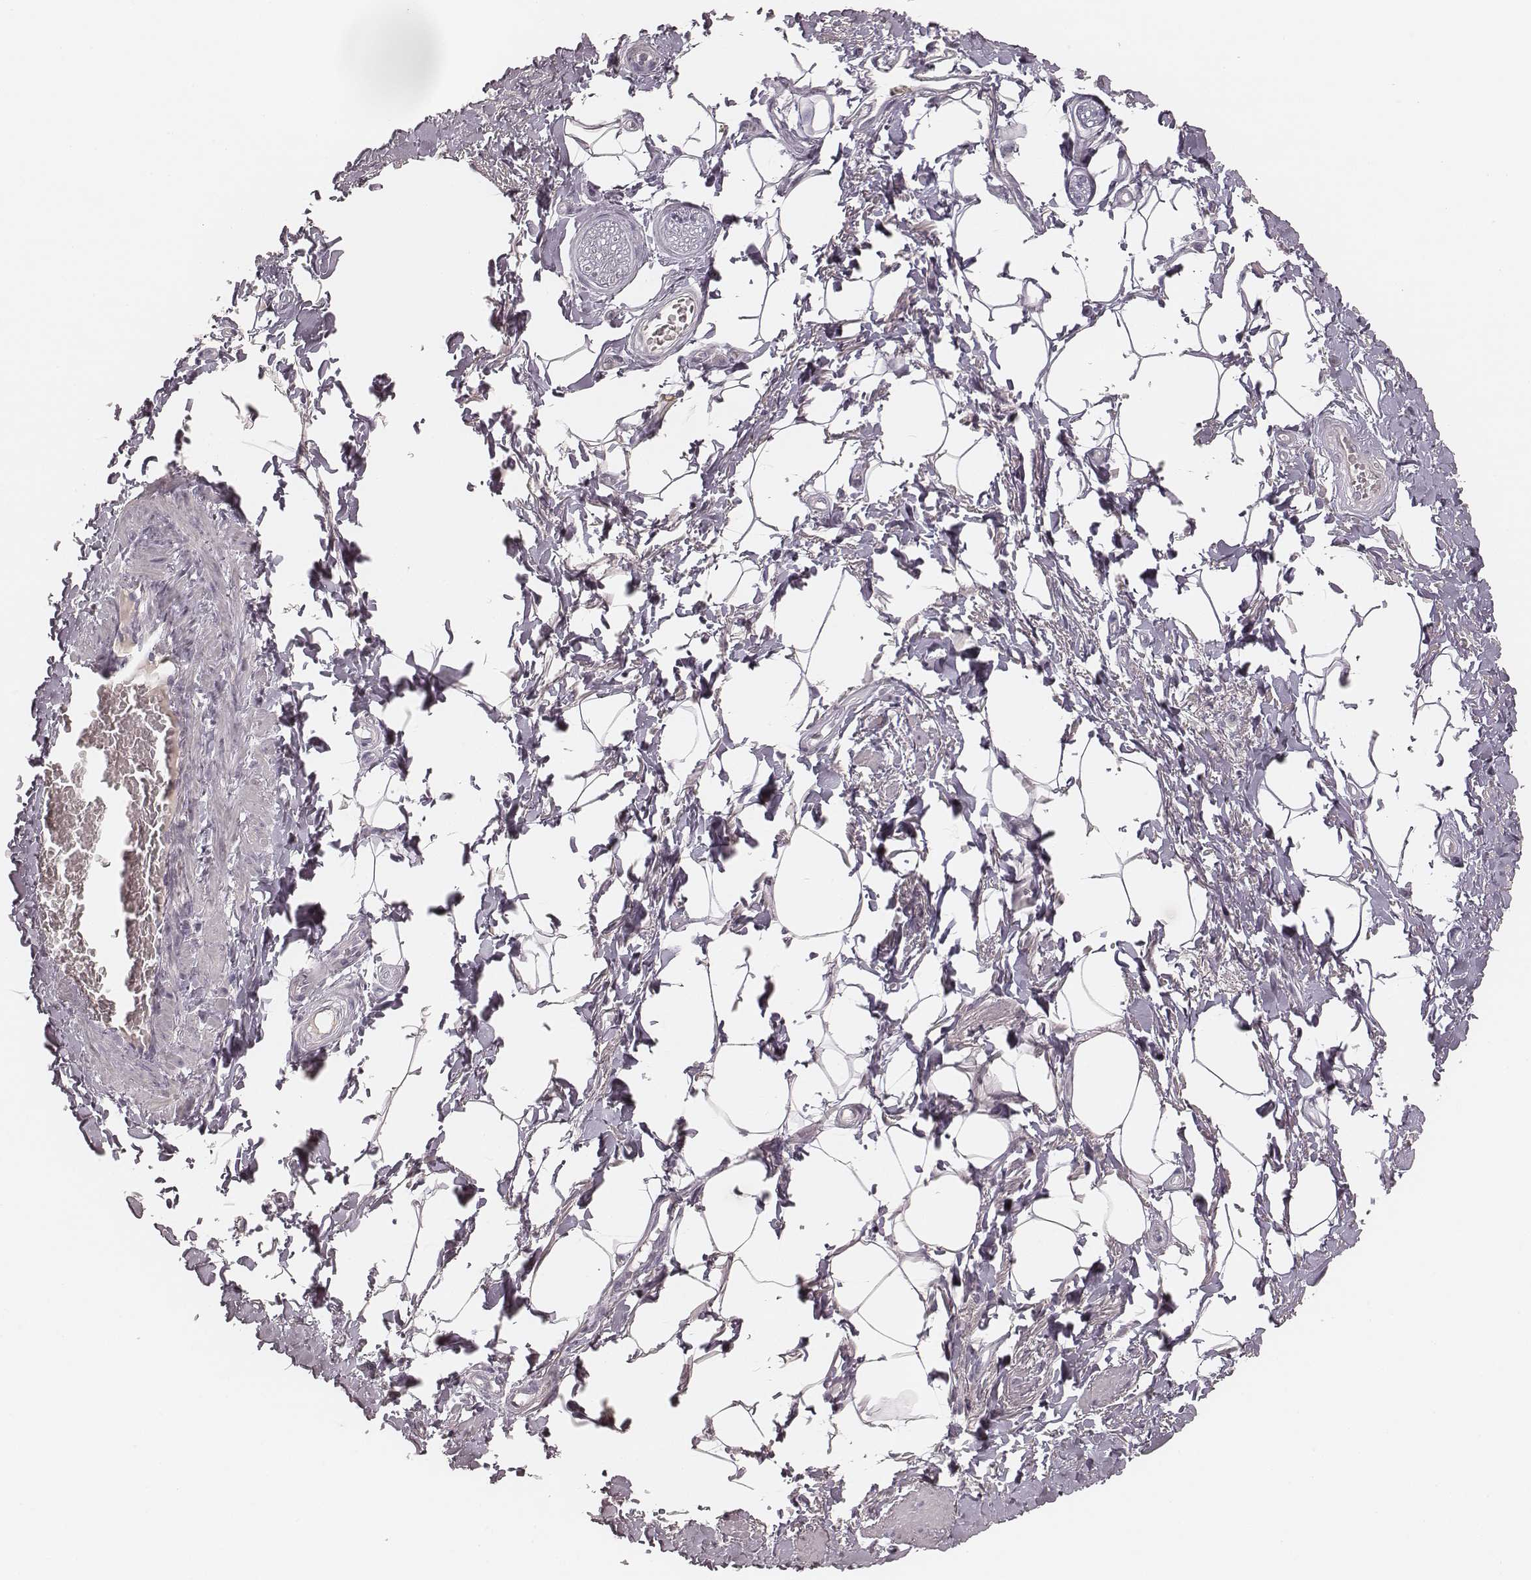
{"staining": {"intensity": "negative", "quantity": "none", "location": "none"}, "tissue": "adipose tissue", "cell_type": "Adipocytes", "image_type": "normal", "snomed": [{"axis": "morphology", "description": "Normal tissue, NOS"}, {"axis": "topography", "description": "Peripheral nerve tissue"}], "caption": "Benign adipose tissue was stained to show a protein in brown. There is no significant positivity in adipocytes. Nuclei are stained in blue.", "gene": "MSX1", "patient": {"sex": "male", "age": 51}}